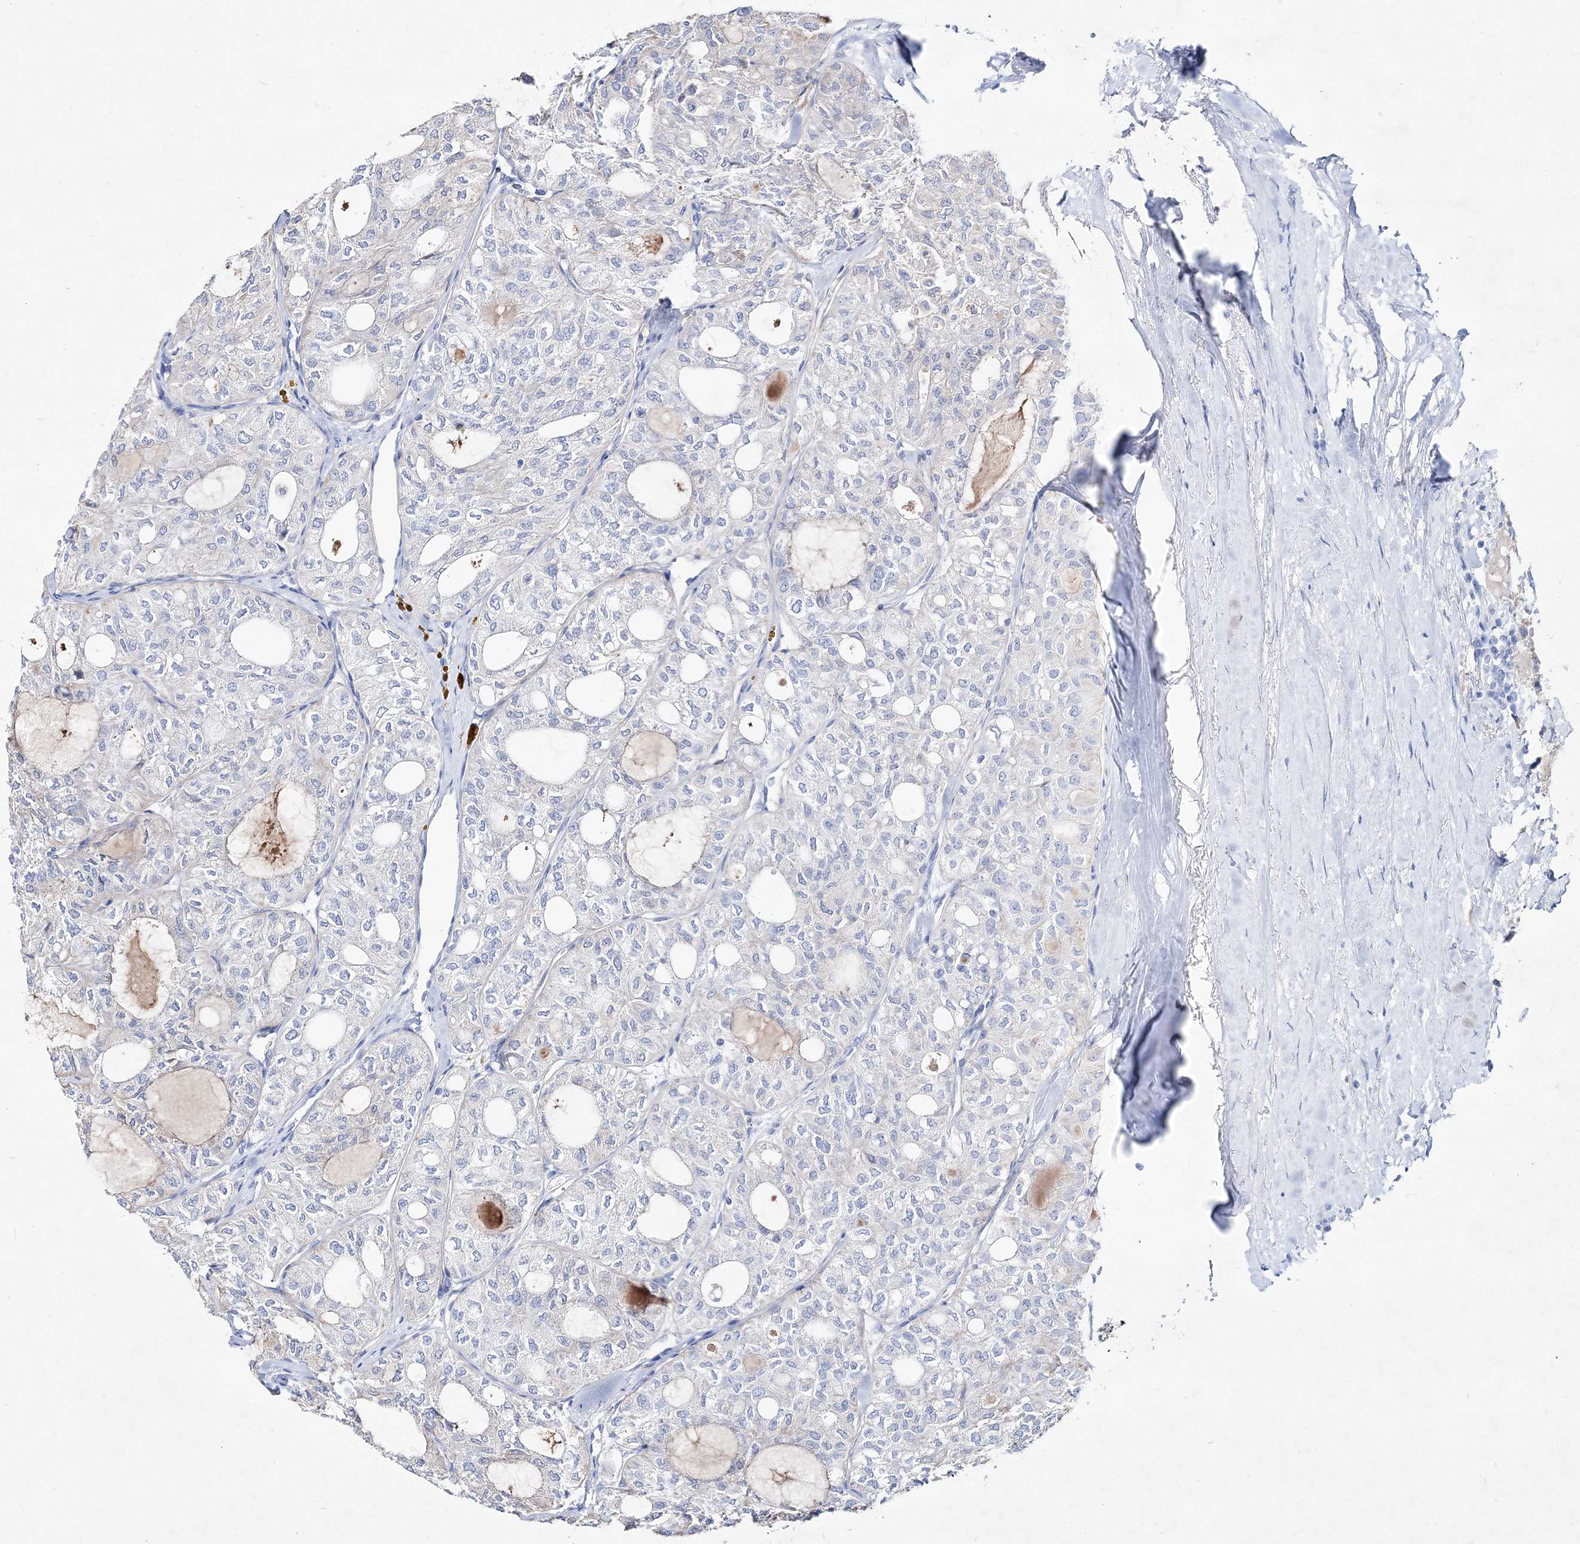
{"staining": {"intensity": "negative", "quantity": "none", "location": "none"}, "tissue": "thyroid cancer", "cell_type": "Tumor cells", "image_type": "cancer", "snomed": [{"axis": "morphology", "description": "Follicular adenoma carcinoma, NOS"}, {"axis": "topography", "description": "Thyroid gland"}], "caption": "An immunohistochemistry (IHC) photomicrograph of thyroid follicular adenoma carcinoma is shown. There is no staining in tumor cells of thyroid follicular adenoma carcinoma.", "gene": "SPINK7", "patient": {"sex": "male", "age": 75}}